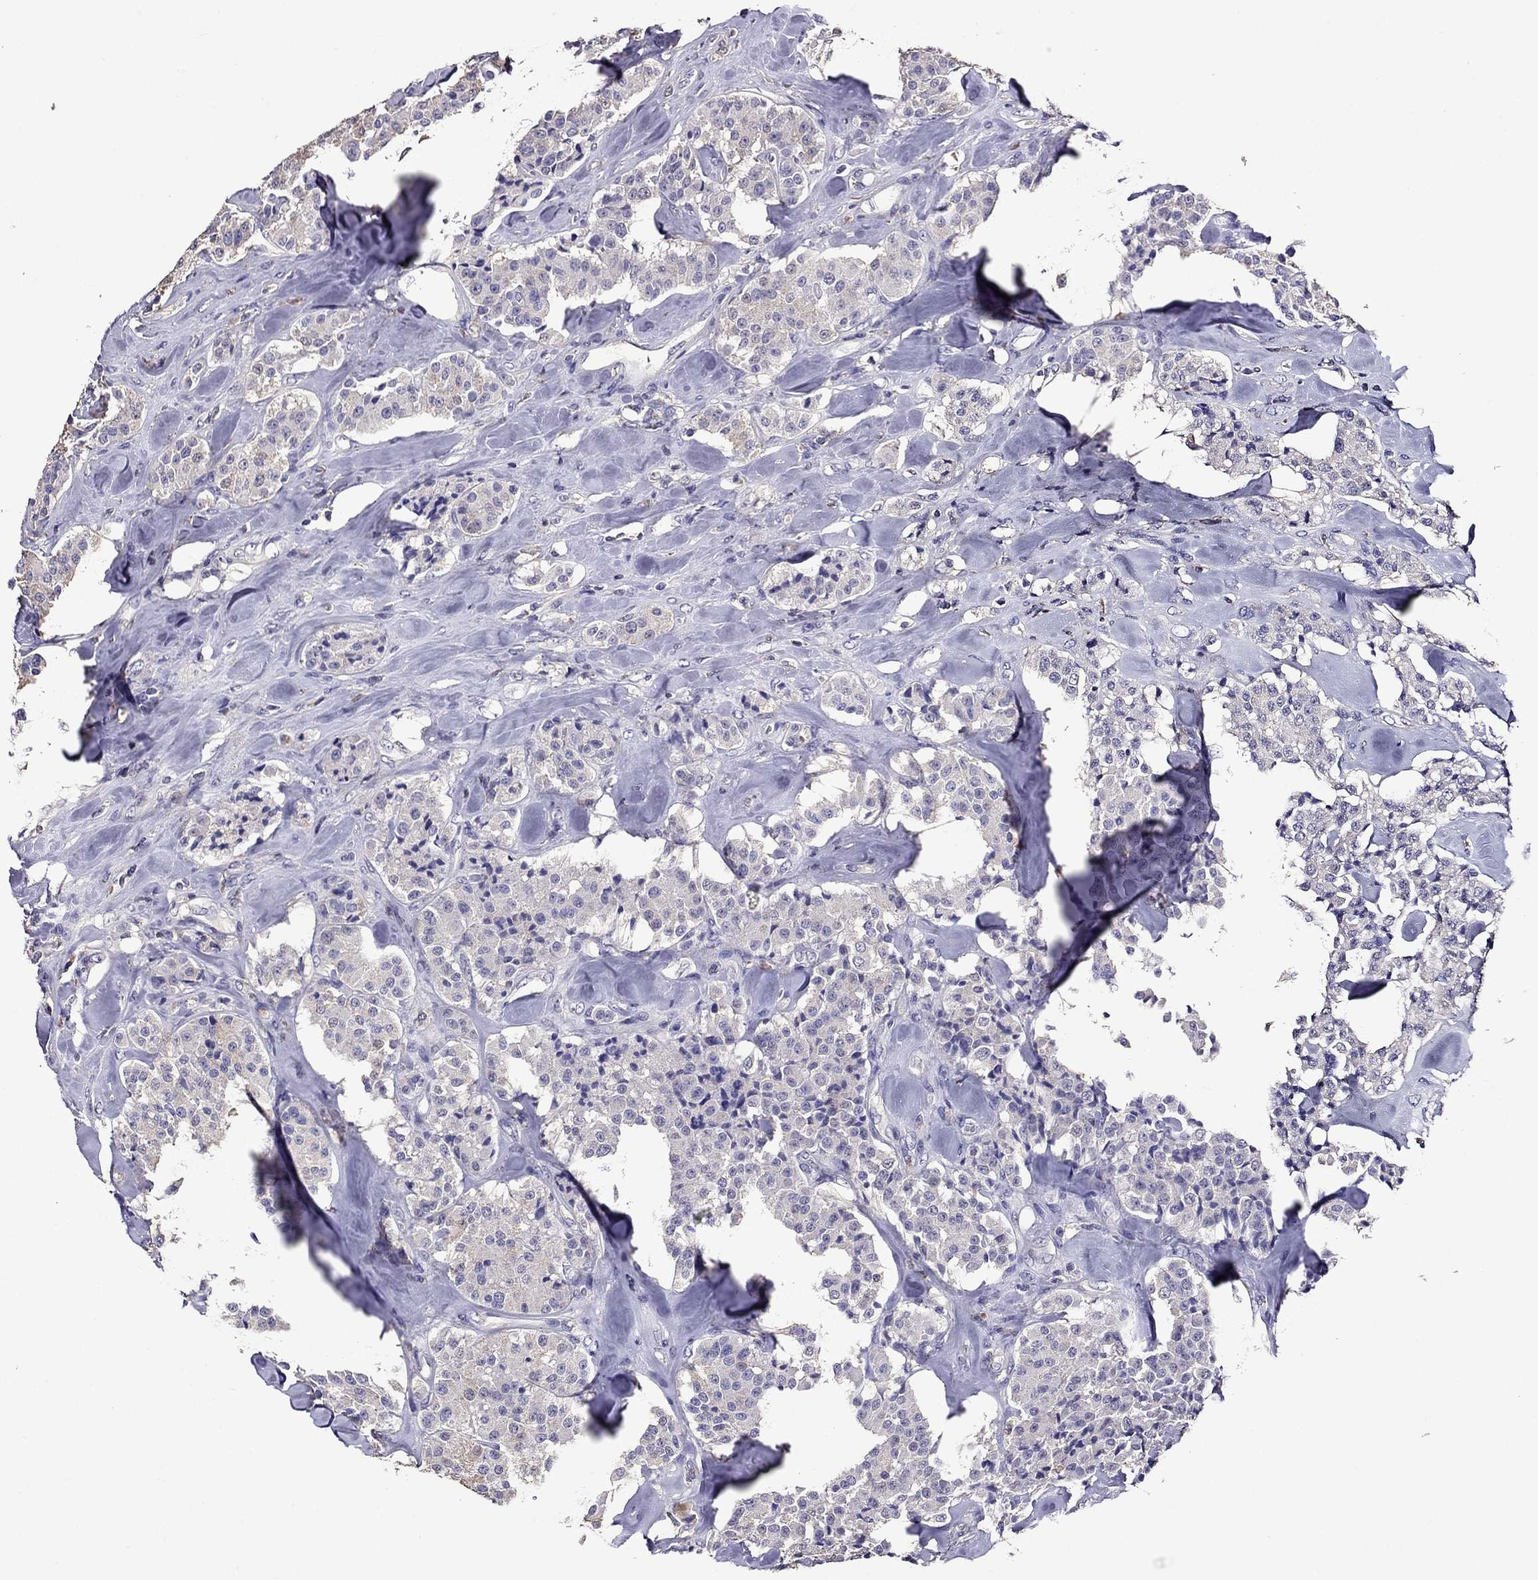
{"staining": {"intensity": "negative", "quantity": "none", "location": "none"}, "tissue": "carcinoid", "cell_type": "Tumor cells", "image_type": "cancer", "snomed": [{"axis": "morphology", "description": "Carcinoid, malignant, NOS"}, {"axis": "topography", "description": "Pancreas"}], "caption": "A photomicrograph of carcinoid (malignant) stained for a protein reveals no brown staining in tumor cells. Nuclei are stained in blue.", "gene": "NKX3-1", "patient": {"sex": "male", "age": 41}}